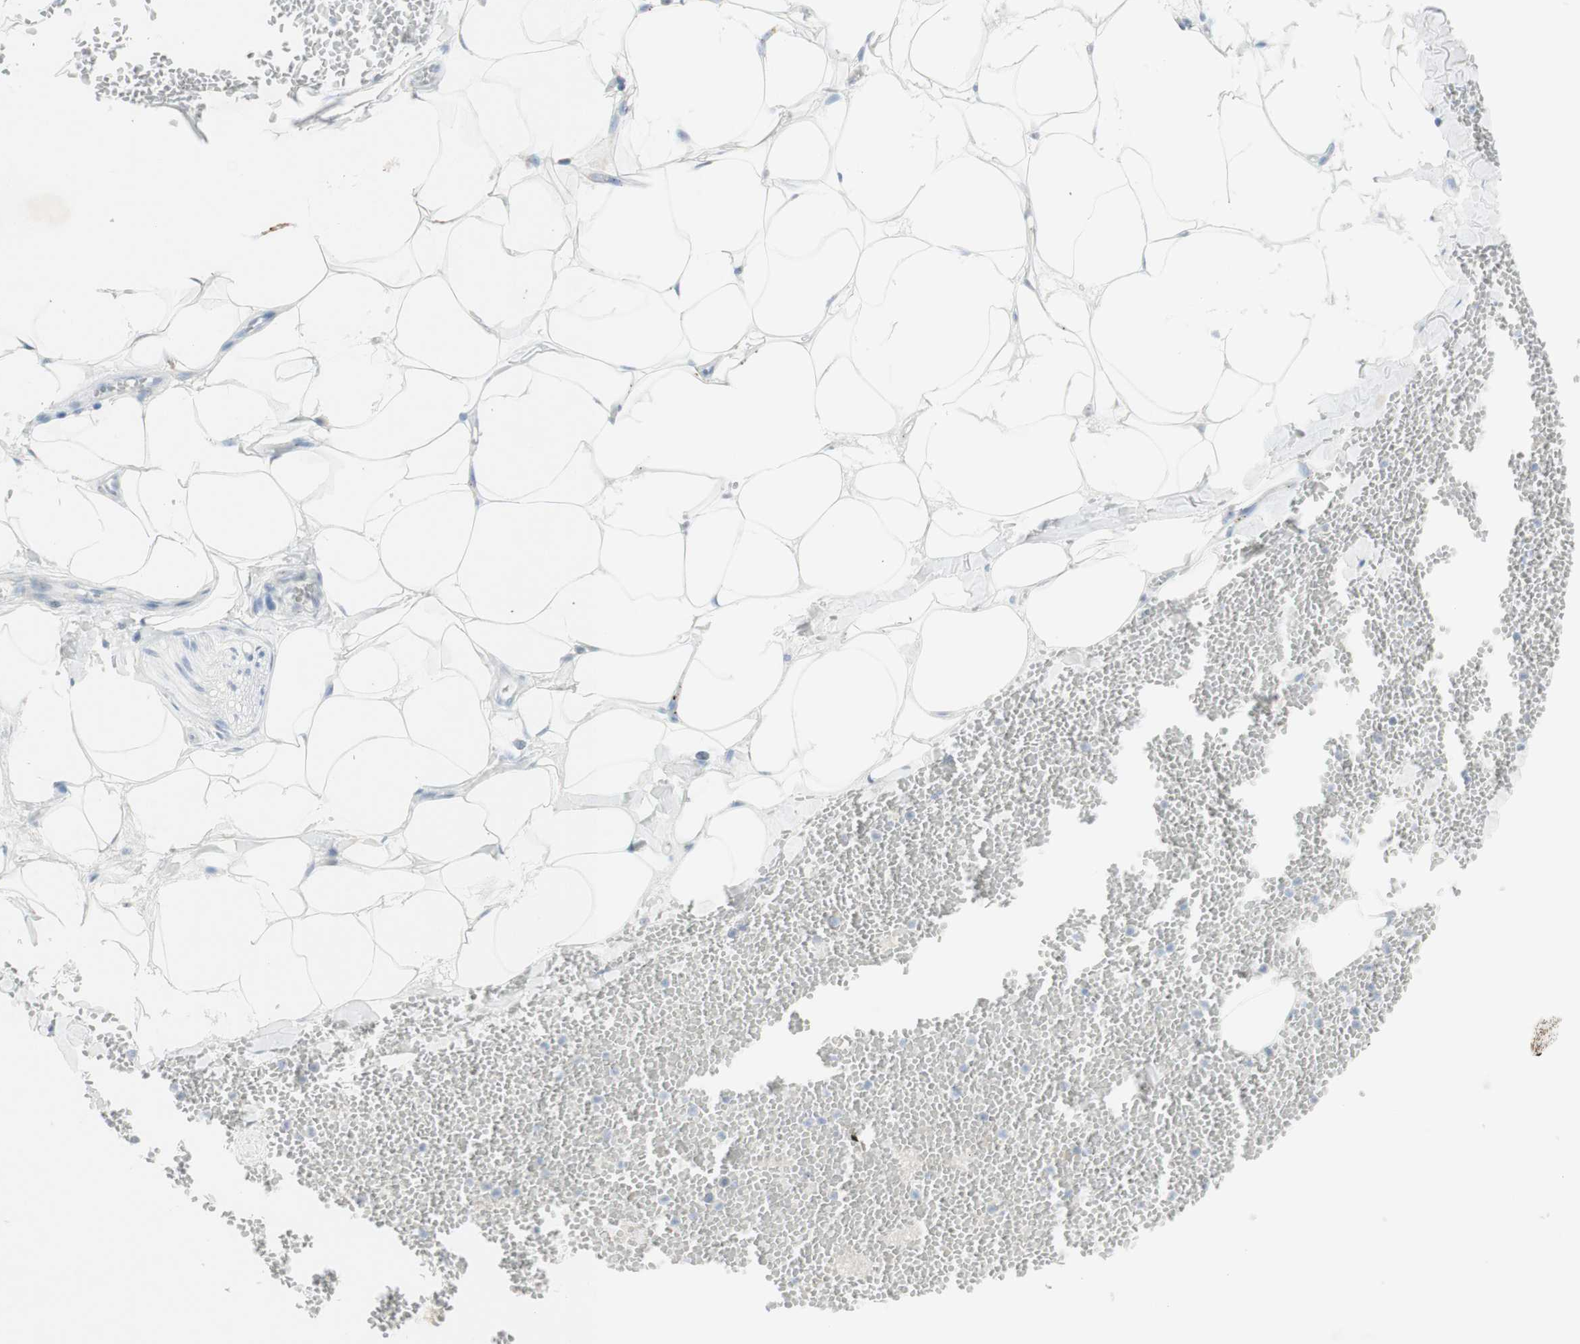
{"staining": {"intensity": "negative", "quantity": "none", "location": "none"}, "tissue": "adipose tissue", "cell_type": "Adipocytes", "image_type": "normal", "snomed": [{"axis": "morphology", "description": "Normal tissue, NOS"}, {"axis": "topography", "description": "Adipose tissue"}, {"axis": "topography", "description": "Peripheral nerve tissue"}], "caption": "IHC of unremarkable human adipose tissue exhibits no staining in adipocytes.", "gene": "MANEA", "patient": {"sex": "male", "age": 52}}